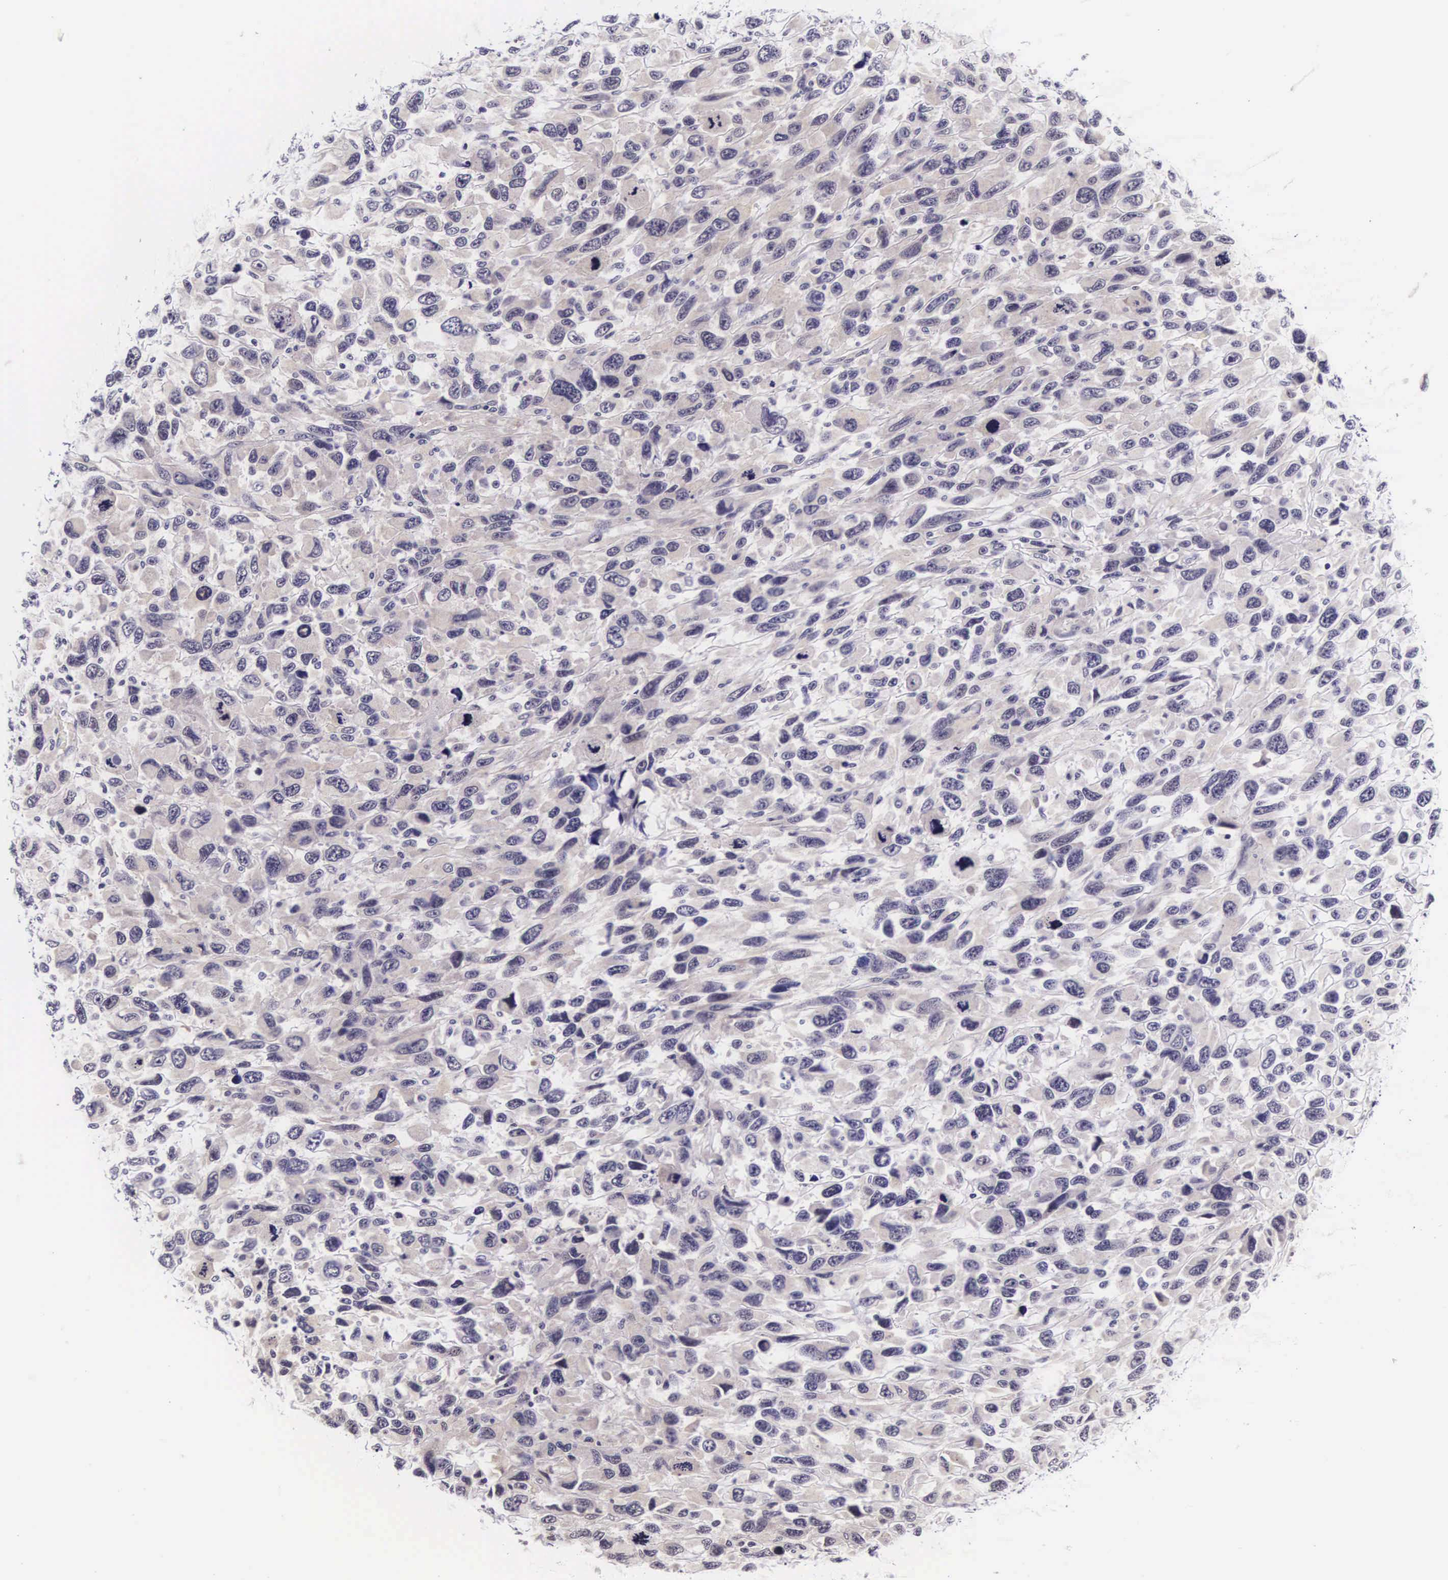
{"staining": {"intensity": "weak", "quantity": "<25%", "location": "cytoplasmic/membranous"}, "tissue": "renal cancer", "cell_type": "Tumor cells", "image_type": "cancer", "snomed": [{"axis": "morphology", "description": "Adenocarcinoma, NOS"}, {"axis": "topography", "description": "Kidney"}], "caption": "Tumor cells show no significant expression in adenocarcinoma (renal). (Immunohistochemistry (ihc), brightfield microscopy, high magnification).", "gene": "PHETA2", "patient": {"sex": "male", "age": 79}}